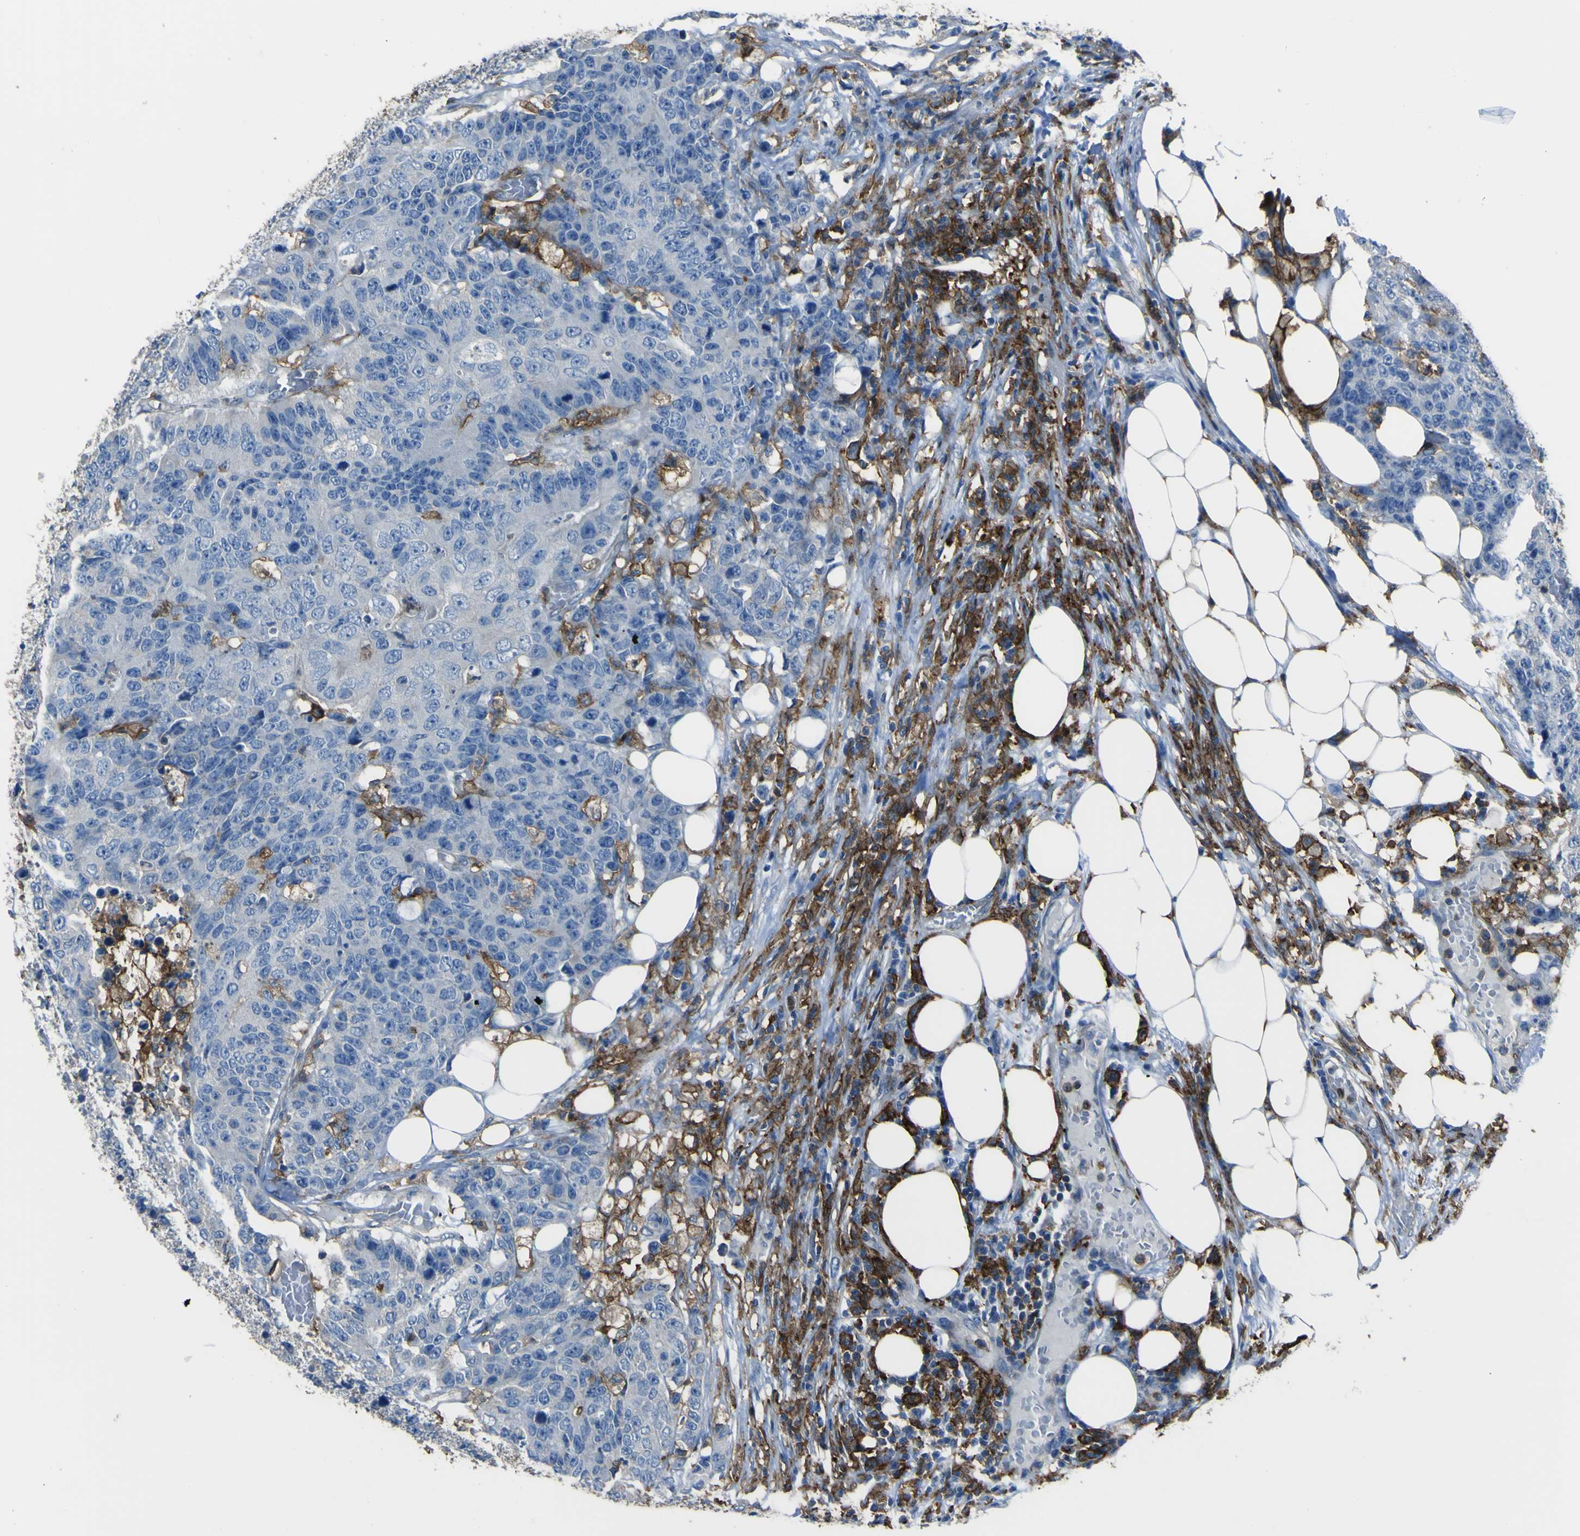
{"staining": {"intensity": "negative", "quantity": "none", "location": "none"}, "tissue": "colorectal cancer", "cell_type": "Tumor cells", "image_type": "cancer", "snomed": [{"axis": "morphology", "description": "Adenocarcinoma, NOS"}, {"axis": "topography", "description": "Colon"}], "caption": "Immunohistochemistry of adenocarcinoma (colorectal) displays no staining in tumor cells.", "gene": "LAIR1", "patient": {"sex": "female", "age": 86}}